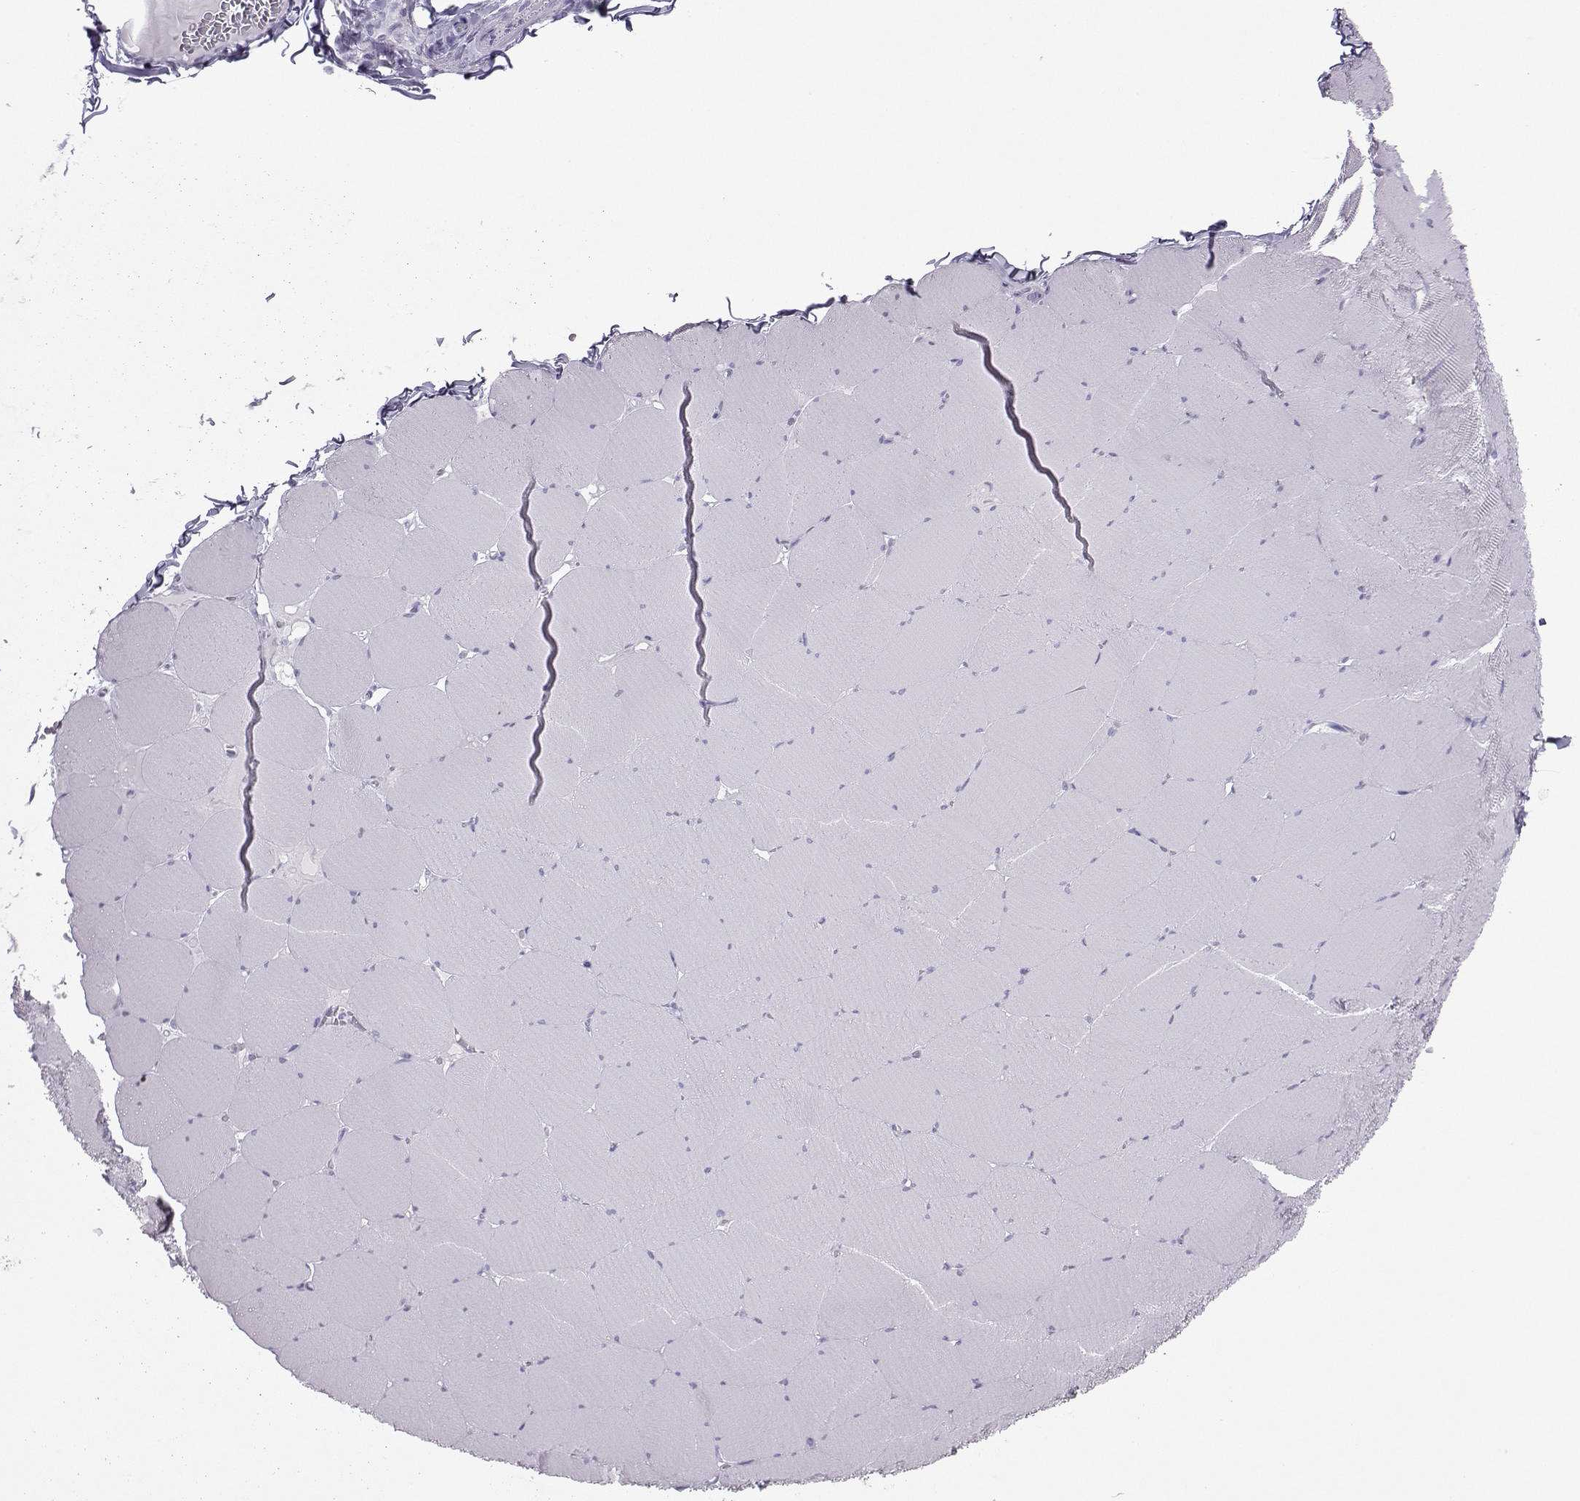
{"staining": {"intensity": "negative", "quantity": "none", "location": "none"}, "tissue": "skeletal muscle", "cell_type": "Myocytes", "image_type": "normal", "snomed": [{"axis": "morphology", "description": "Normal tissue, NOS"}, {"axis": "morphology", "description": "Malignant melanoma, Metastatic site"}, {"axis": "topography", "description": "Skeletal muscle"}], "caption": "Immunohistochemistry of normal human skeletal muscle shows no expression in myocytes. (Immunohistochemistry (ihc), brightfield microscopy, high magnification).", "gene": "NEFL", "patient": {"sex": "male", "age": 50}}